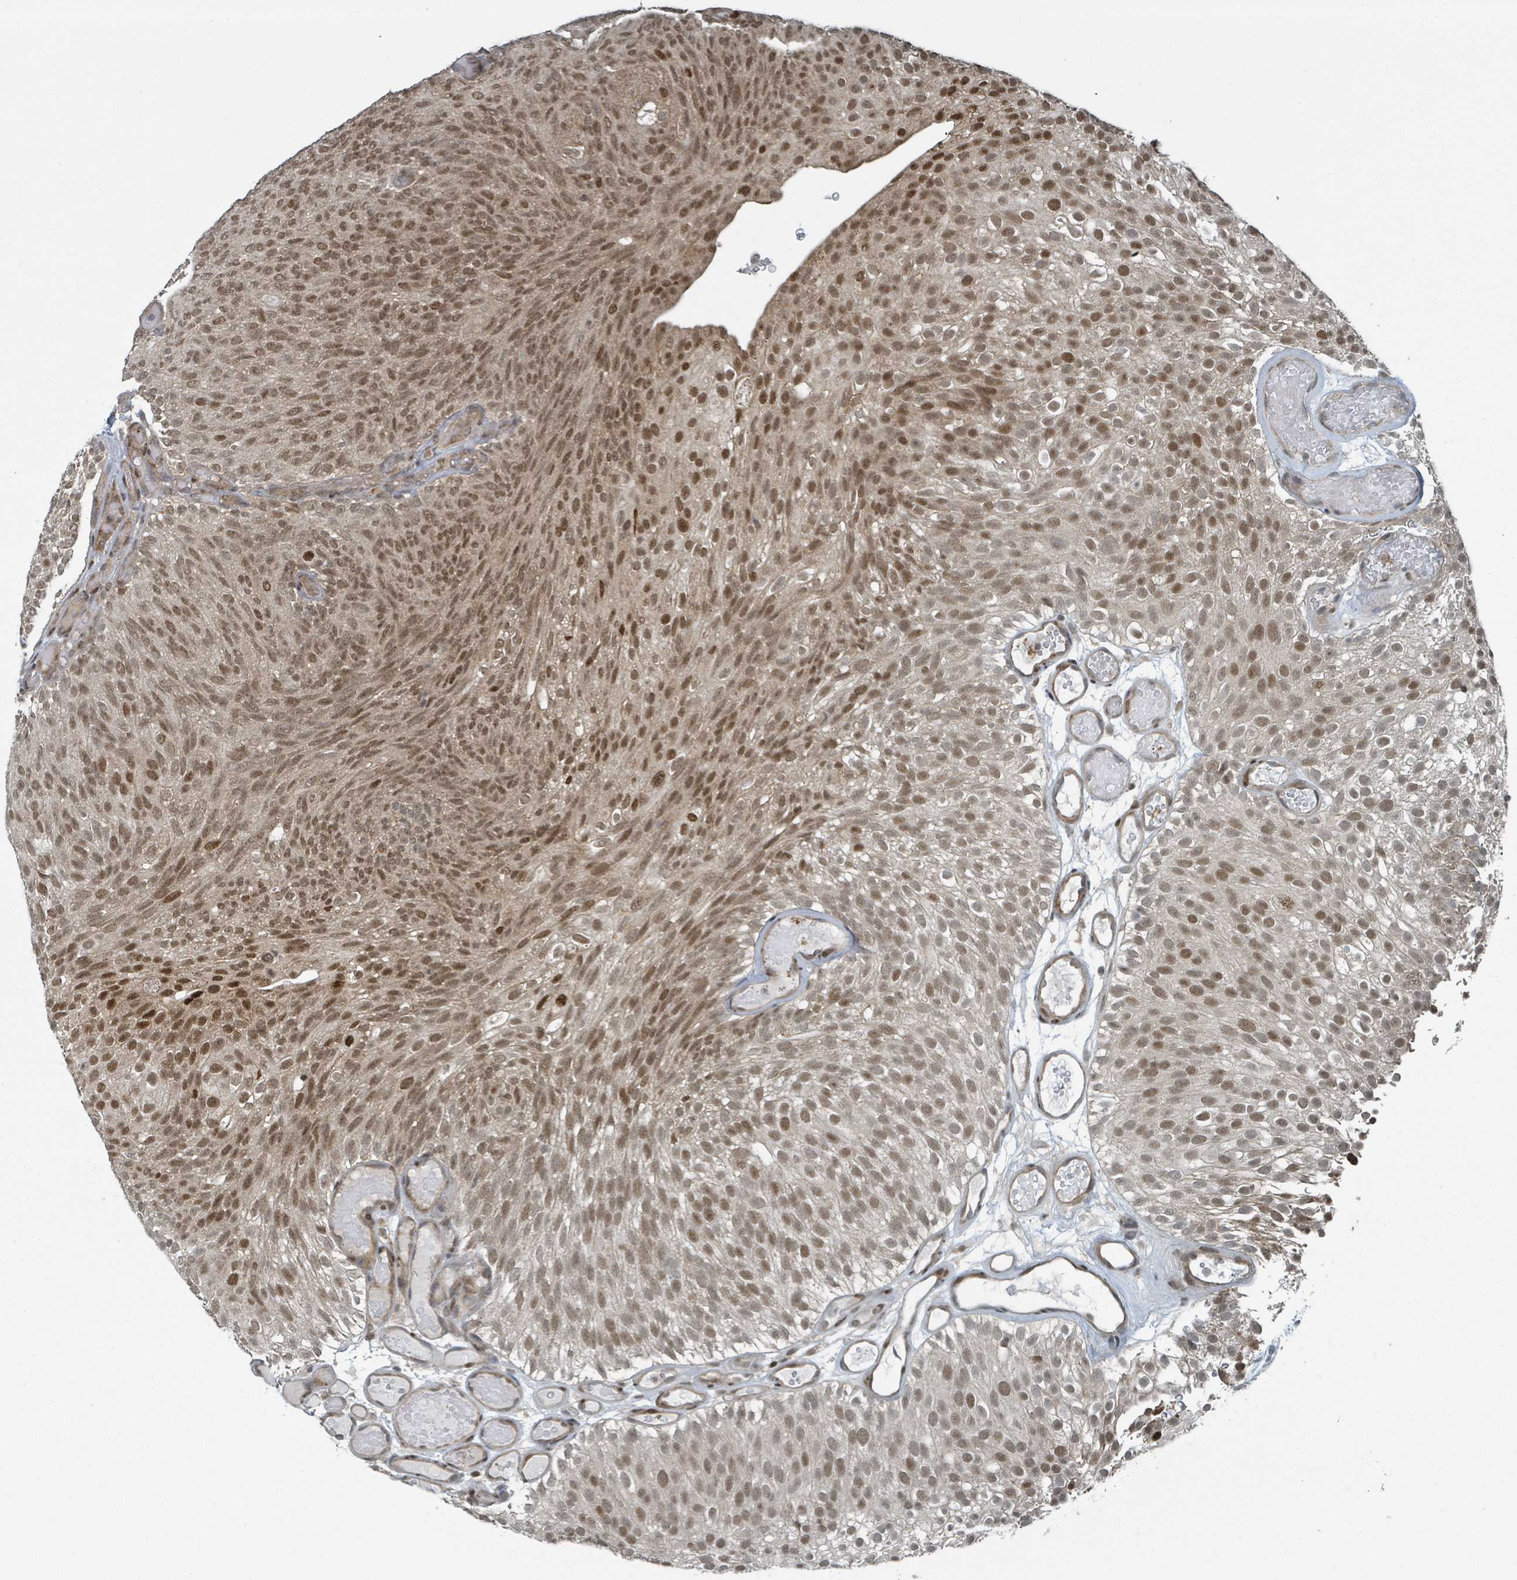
{"staining": {"intensity": "moderate", "quantity": ">75%", "location": "nuclear"}, "tissue": "urothelial cancer", "cell_type": "Tumor cells", "image_type": "cancer", "snomed": [{"axis": "morphology", "description": "Urothelial carcinoma, Low grade"}, {"axis": "topography", "description": "Urinary bladder"}], "caption": "IHC staining of low-grade urothelial carcinoma, which demonstrates medium levels of moderate nuclear positivity in about >75% of tumor cells indicating moderate nuclear protein expression. The staining was performed using DAB (brown) for protein detection and nuclei were counterstained in hematoxylin (blue).", "gene": "PHIP", "patient": {"sex": "male", "age": 78}}